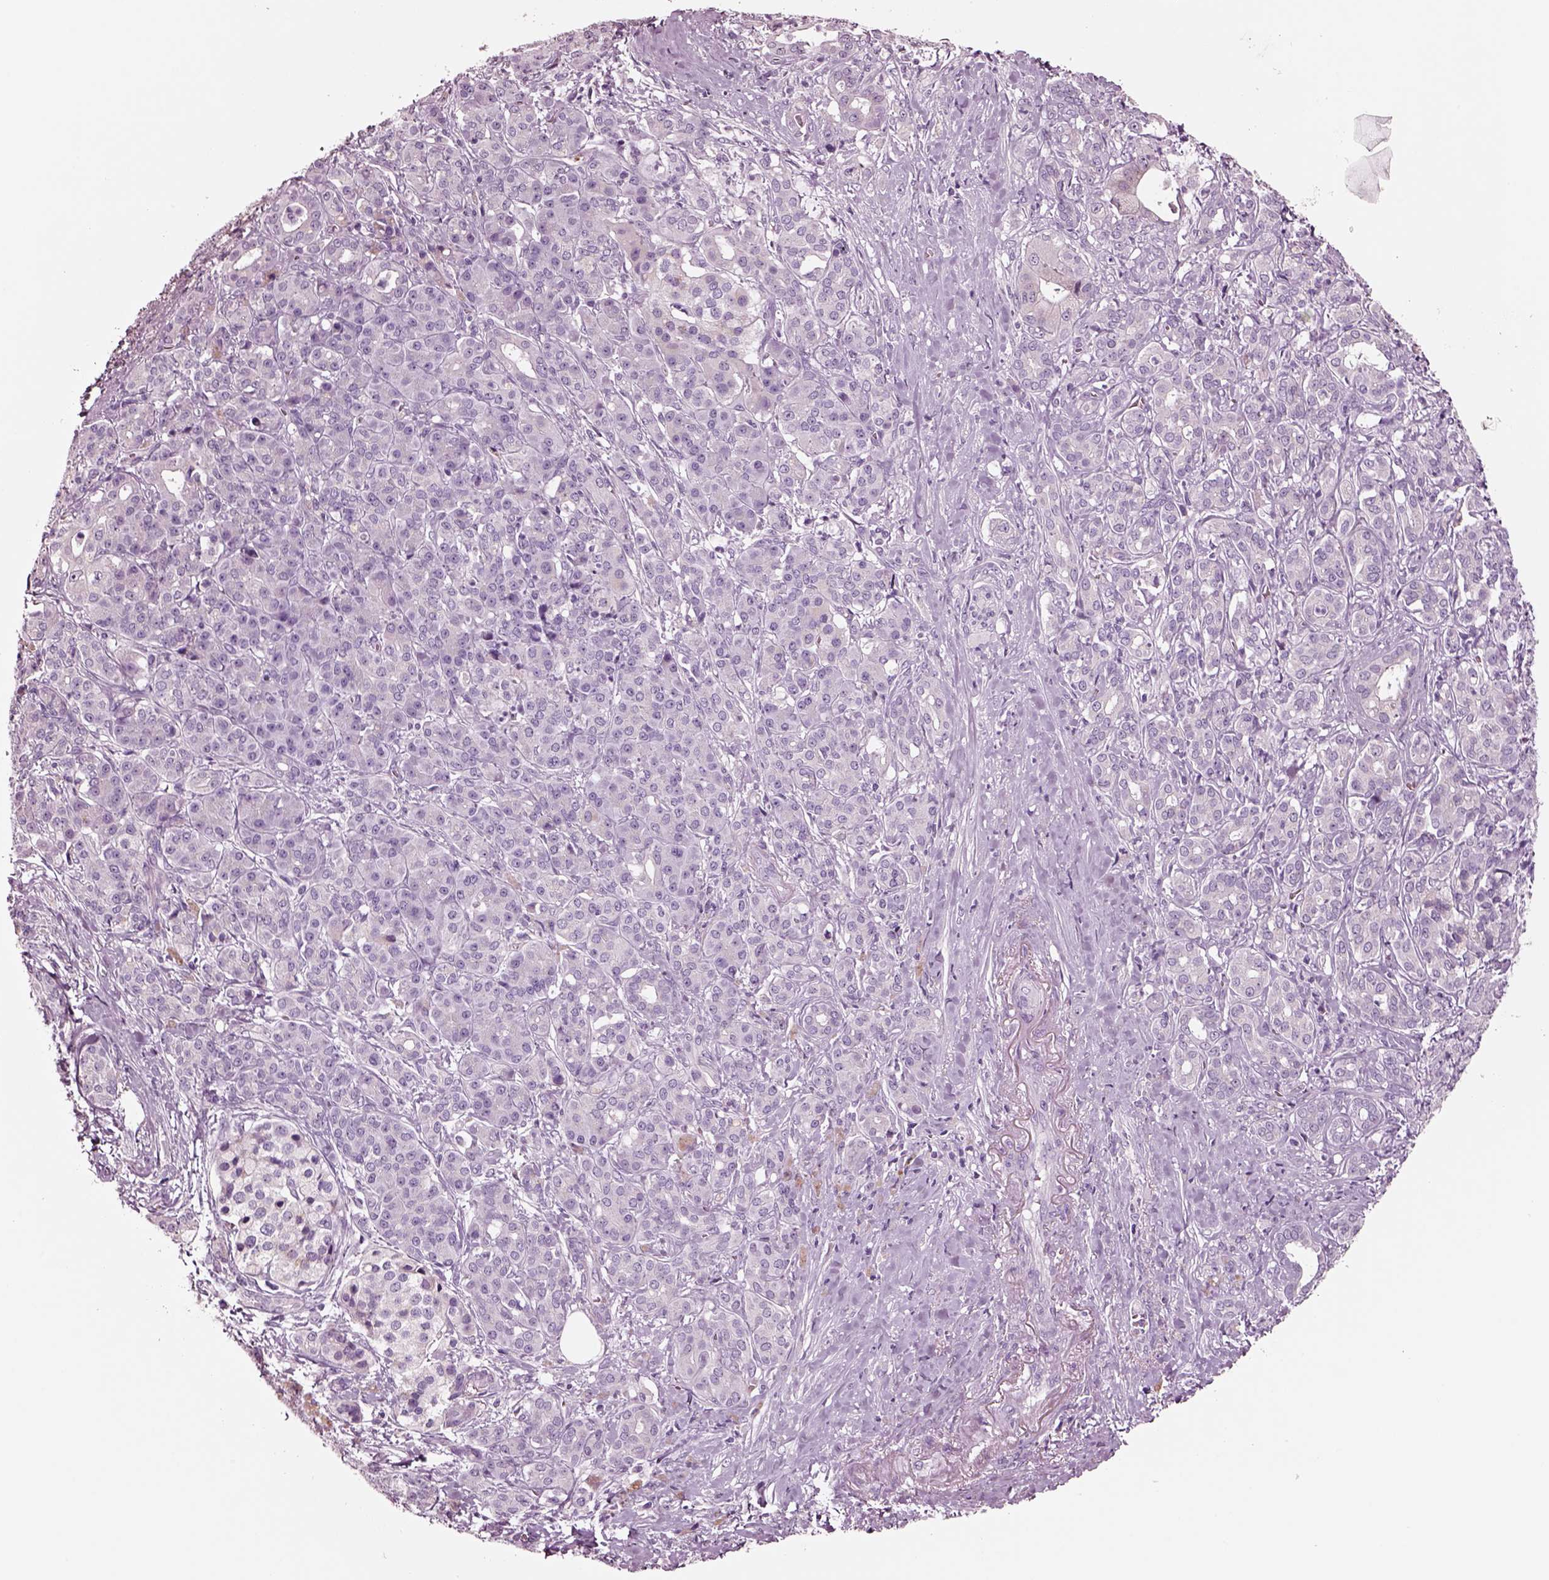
{"staining": {"intensity": "negative", "quantity": "none", "location": "none"}, "tissue": "pancreatic cancer", "cell_type": "Tumor cells", "image_type": "cancer", "snomed": [{"axis": "morphology", "description": "Normal tissue, NOS"}, {"axis": "morphology", "description": "Inflammation, NOS"}, {"axis": "morphology", "description": "Adenocarcinoma, NOS"}, {"axis": "topography", "description": "Pancreas"}], "caption": "High magnification brightfield microscopy of pancreatic cancer stained with DAB (3,3'-diaminobenzidine) (brown) and counterstained with hematoxylin (blue): tumor cells show no significant staining. Brightfield microscopy of immunohistochemistry stained with DAB (brown) and hematoxylin (blue), captured at high magnification.", "gene": "NMRK2", "patient": {"sex": "male", "age": 57}}